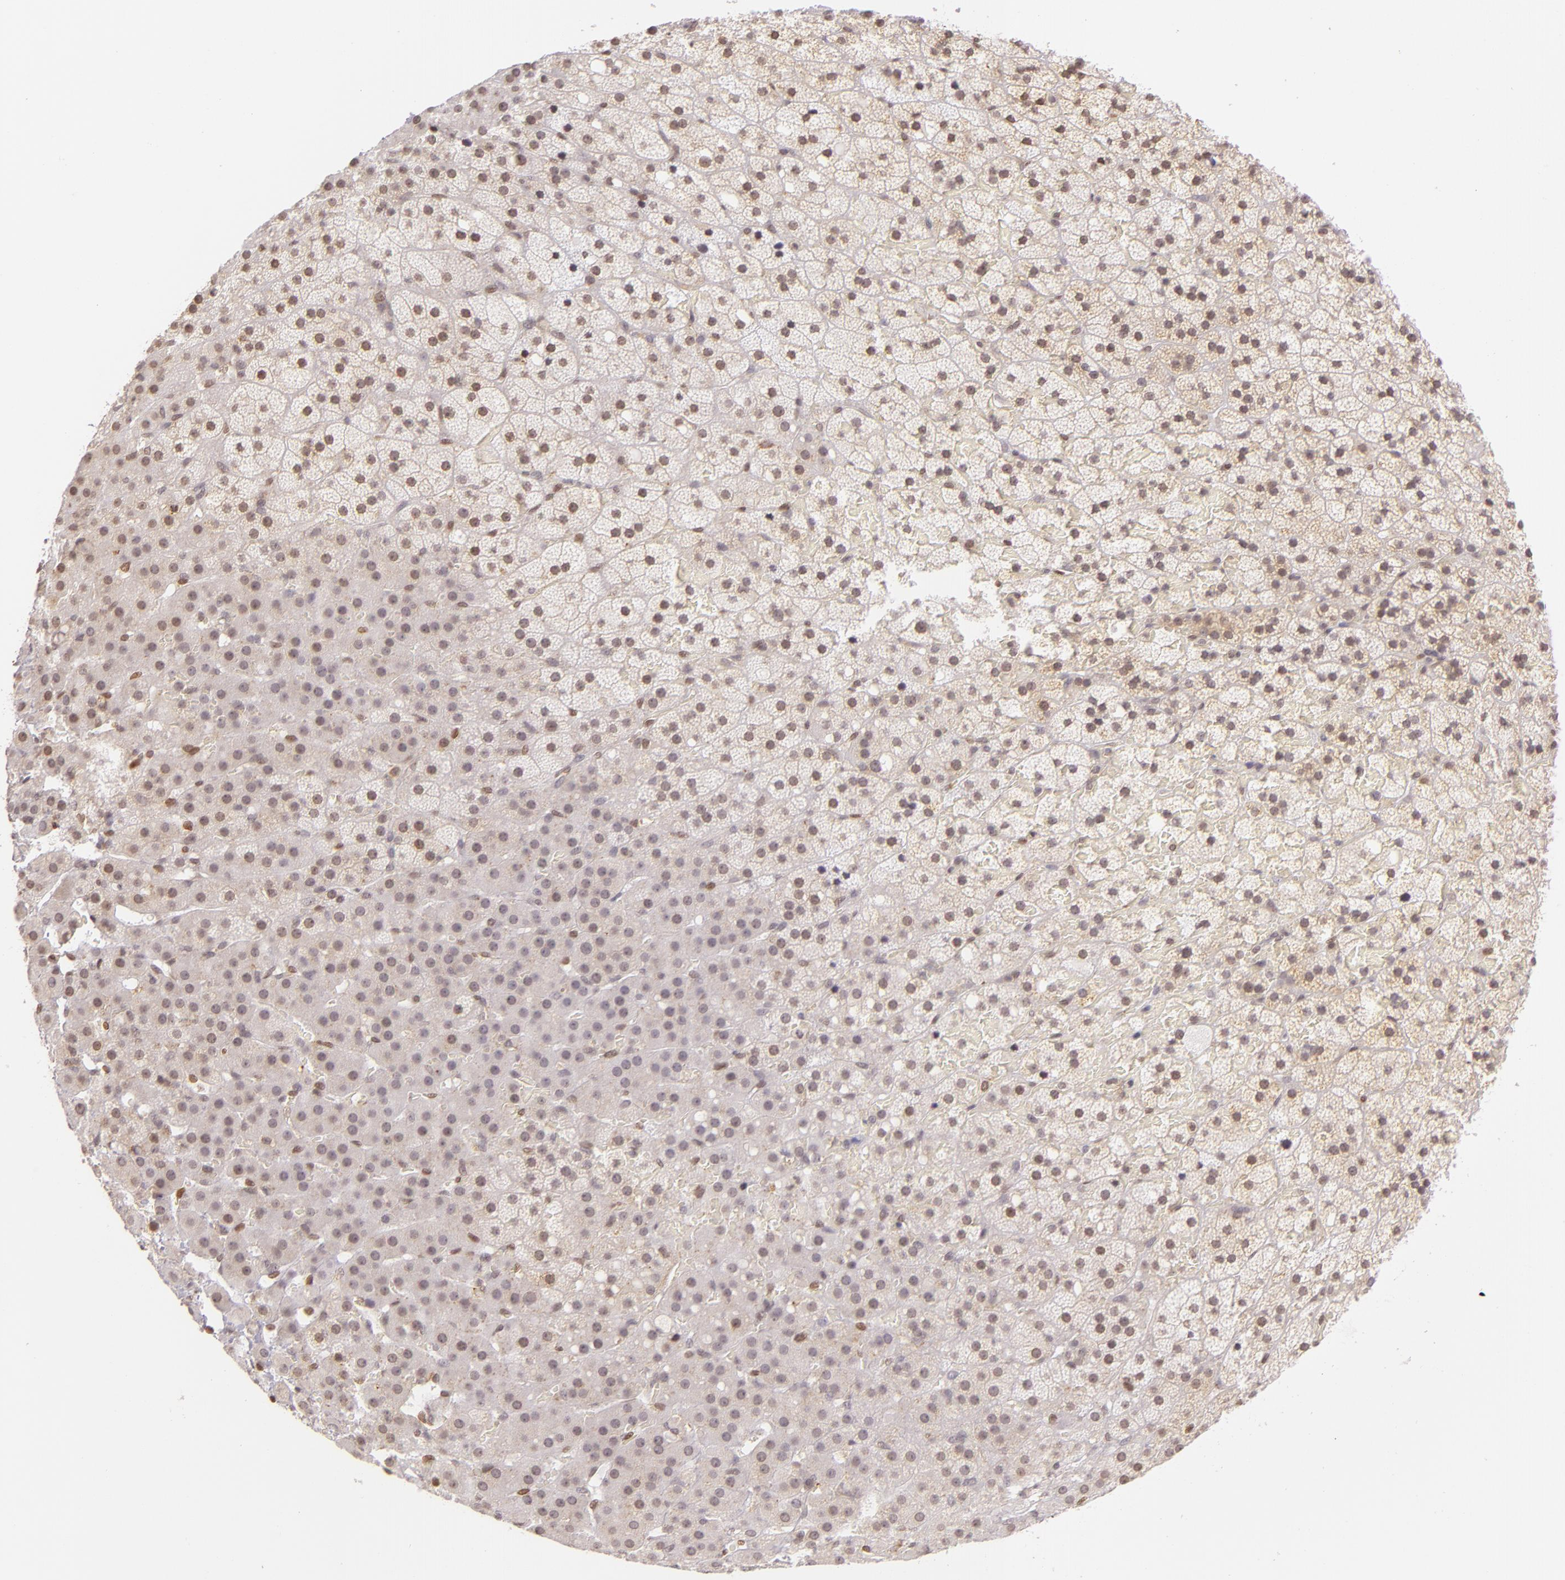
{"staining": {"intensity": "moderate", "quantity": ">75%", "location": "cytoplasmic/membranous,nuclear"}, "tissue": "adrenal gland", "cell_type": "Glandular cells", "image_type": "normal", "snomed": [{"axis": "morphology", "description": "Normal tissue, NOS"}, {"axis": "topography", "description": "Adrenal gland"}], "caption": "Glandular cells show medium levels of moderate cytoplasmic/membranous,nuclear positivity in about >75% of cells in benign adrenal gland. Nuclei are stained in blue.", "gene": "ENSG00000290315", "patient": {"sex": "male", "age": 35}}